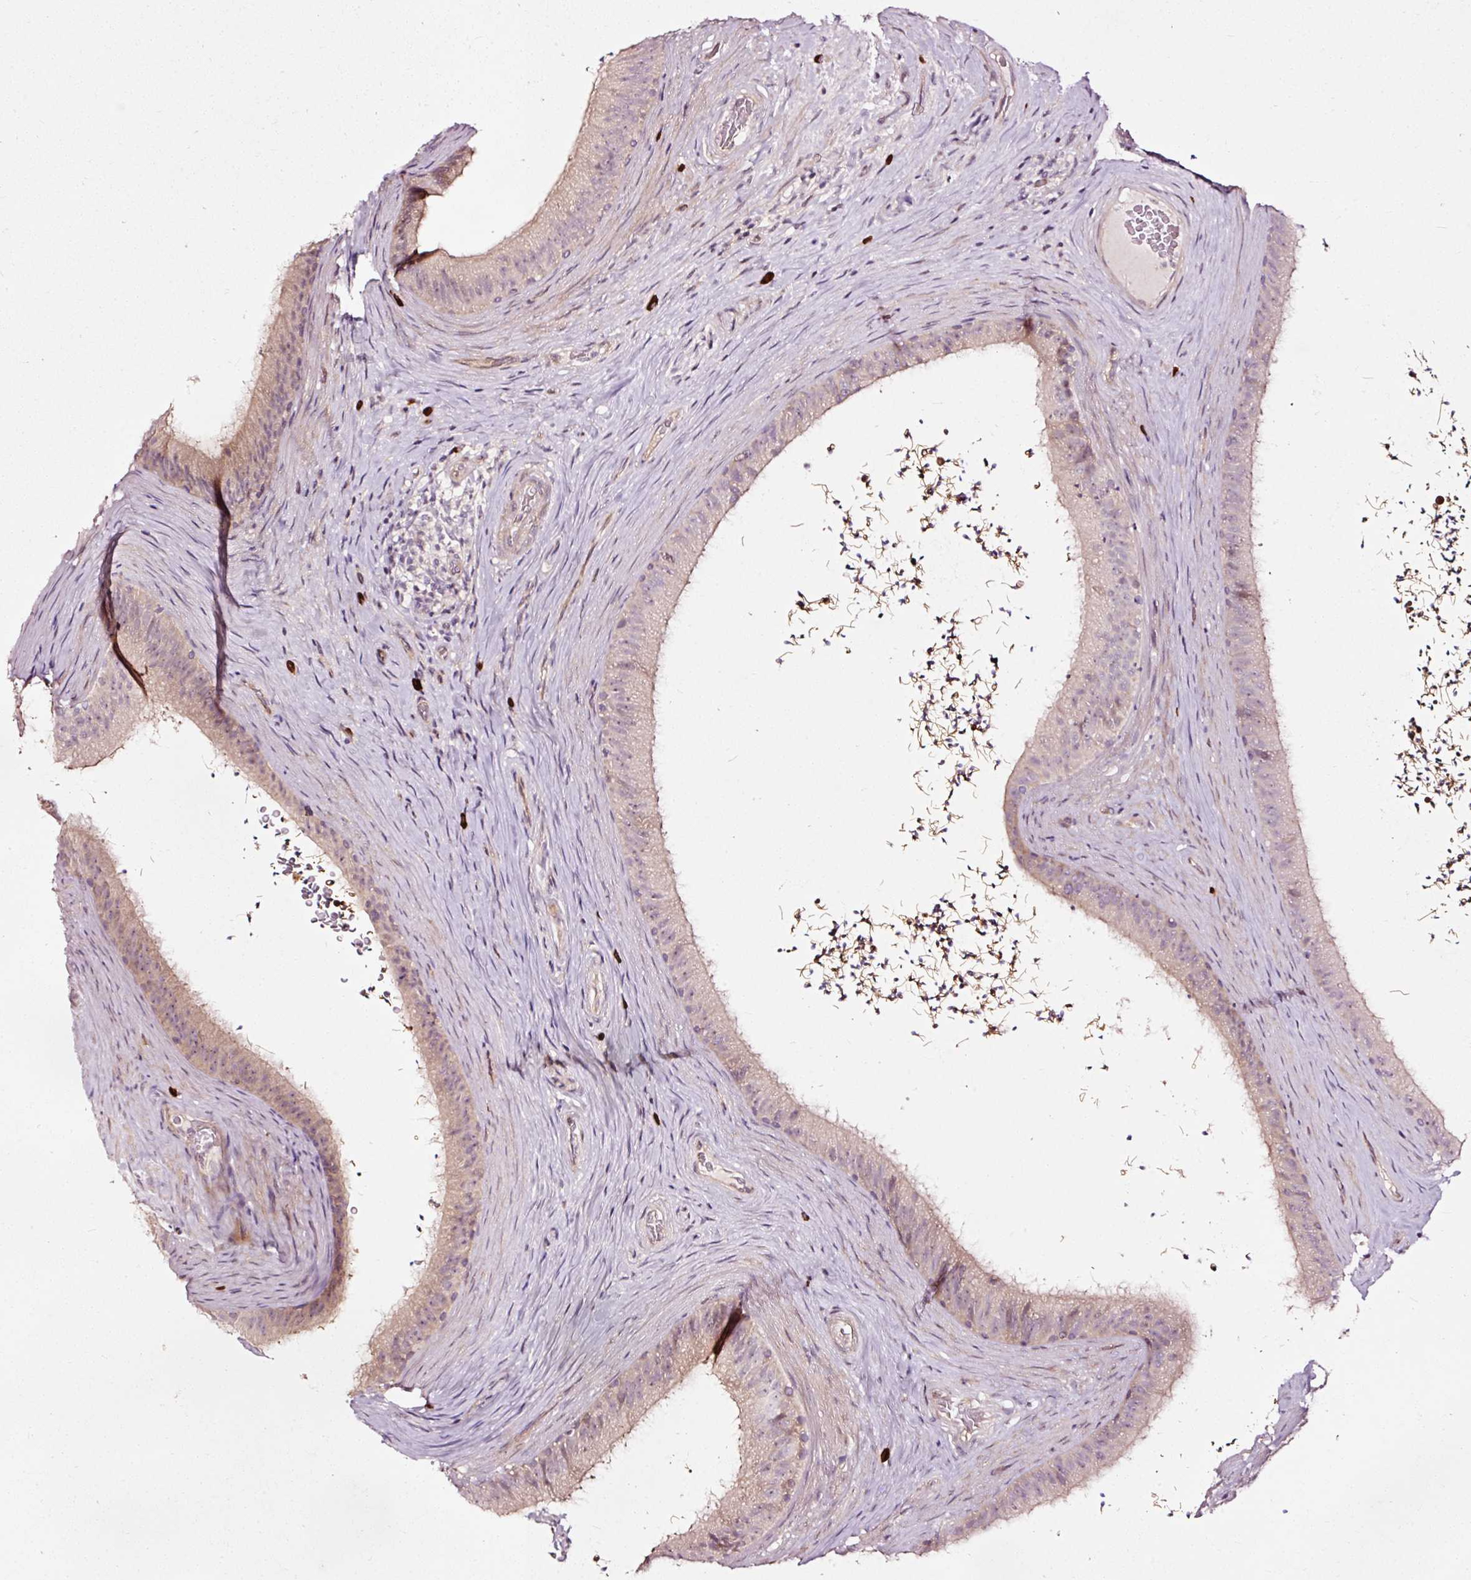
{"staining": {"intensity": "moderate", "quantity": "<25%", "location": "cytoplasmic/membranous"}, "tissue": "epididymis", "cell_type": "Glandular cells", "image_type": "normal", "snomed": [{"axis": "morphology", "description": "Normal tissue, NOS"}, {"axis": "topography", "description": "Testis"}, {"axis": "topography", "description": "Epididymis"}], "caption": "DAB (3,3'-diaminobenzidine) immunohistochemical staining of benign epididymis reveals moderate cytoplasmic/membranous protein staining in about <25% of glandular cells.", "gene": "UTP14A", "patient": {"sex": "male", "age": 41}}